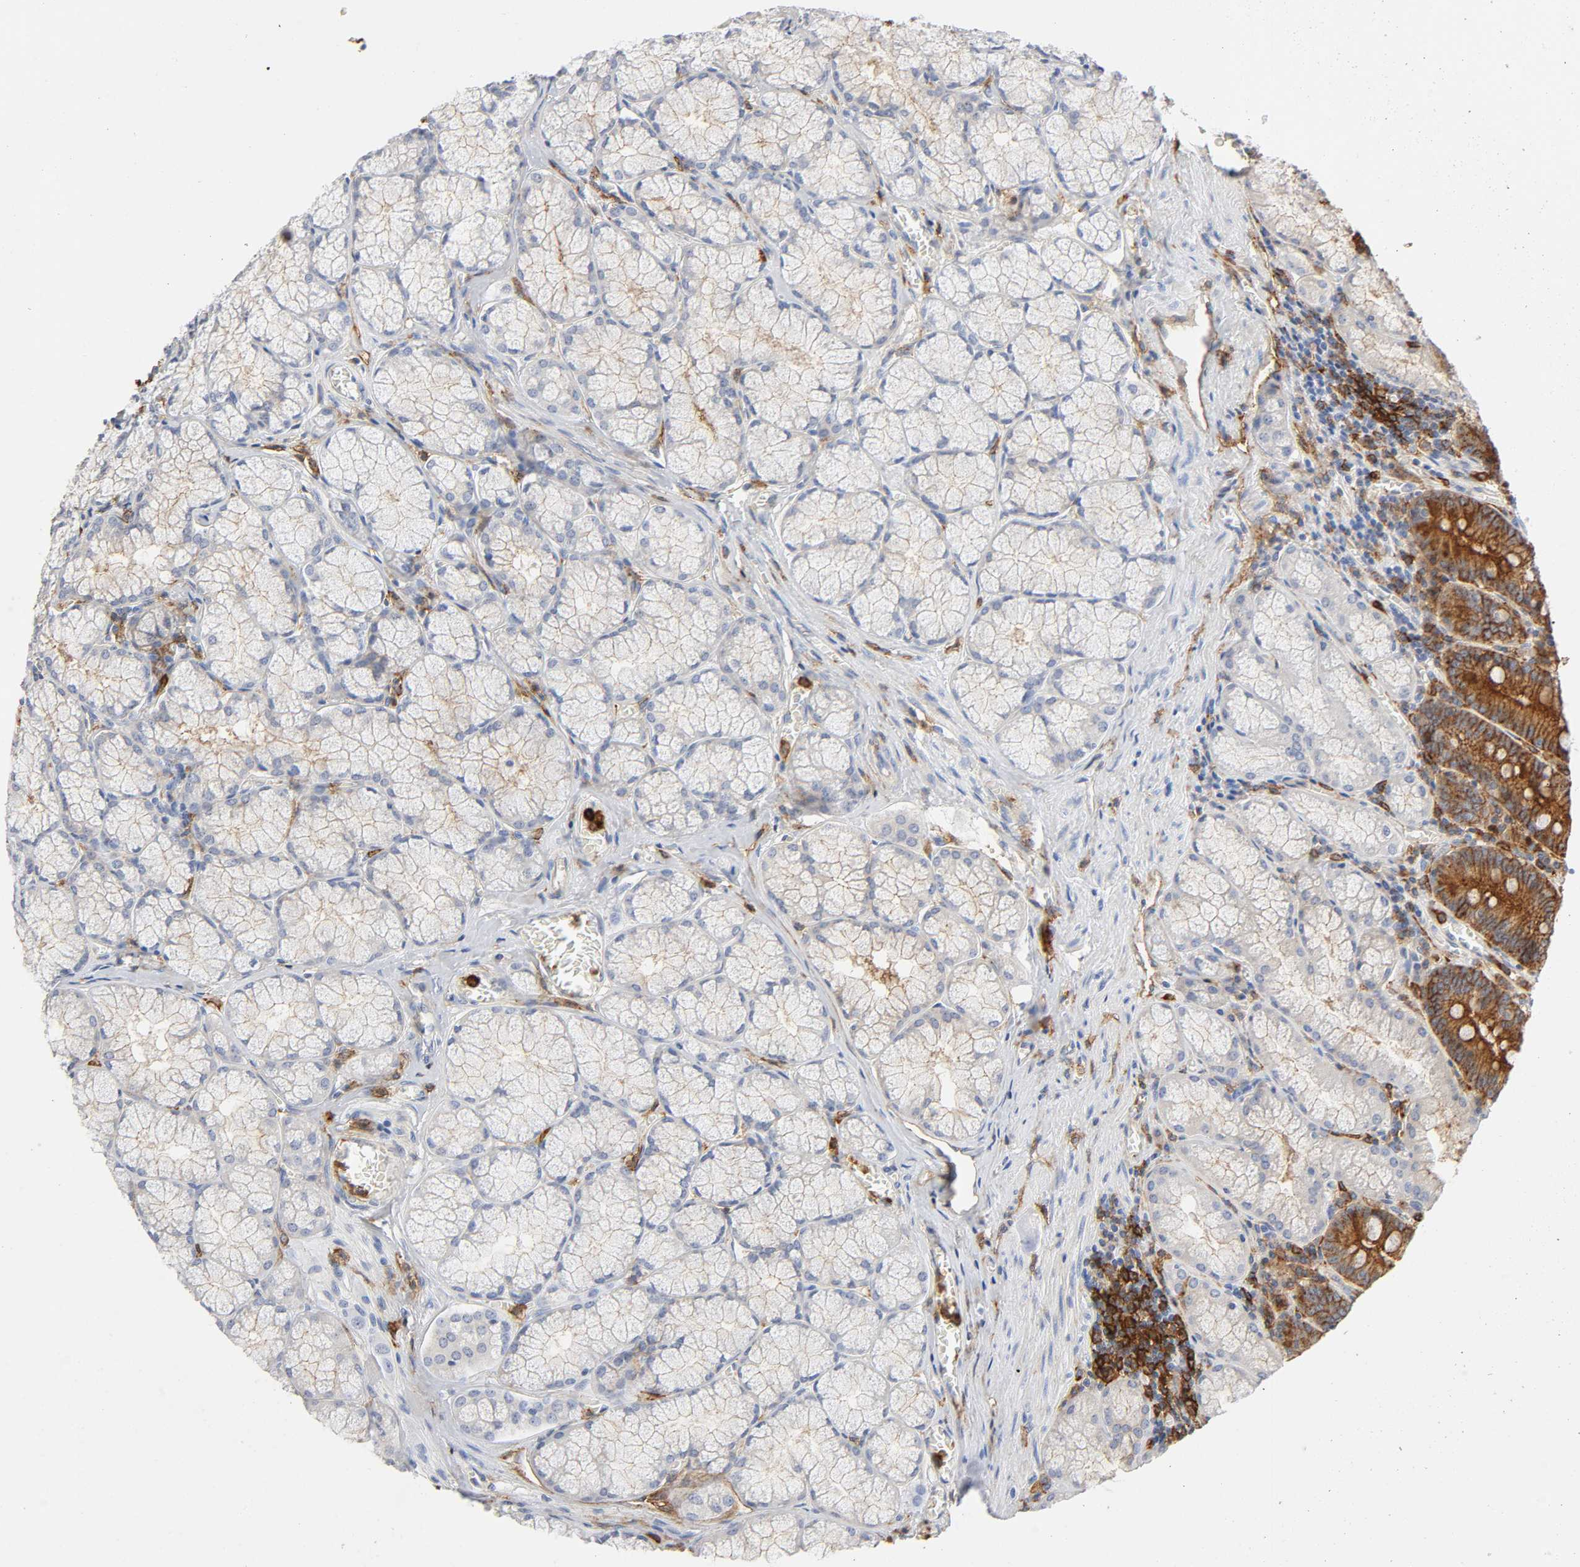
{"staining": {"intensity": "moderate", "quantity": "25%-75%", "location": "cytoplasmic/membranous"}, "tissue": "stomach", "cell_type": "Glandular cells", "image_type": "normal", "snomed": [{"axis": "morphology", "description": "Normal tissue, NOS"}, {"axis": "topography", "description": "Stomach, lower"}], "caption": "Glandular cells demonstrate moderate cytoplasmic/membranous staining in about 25%-75% of cells in benign stomach. (DAB (3,3'-diaminobenzidine) IHC, brown staining for protein, blue staining for nuclei).", "gene": "LYN", "patient": {"sex": "male", "age": 56}}